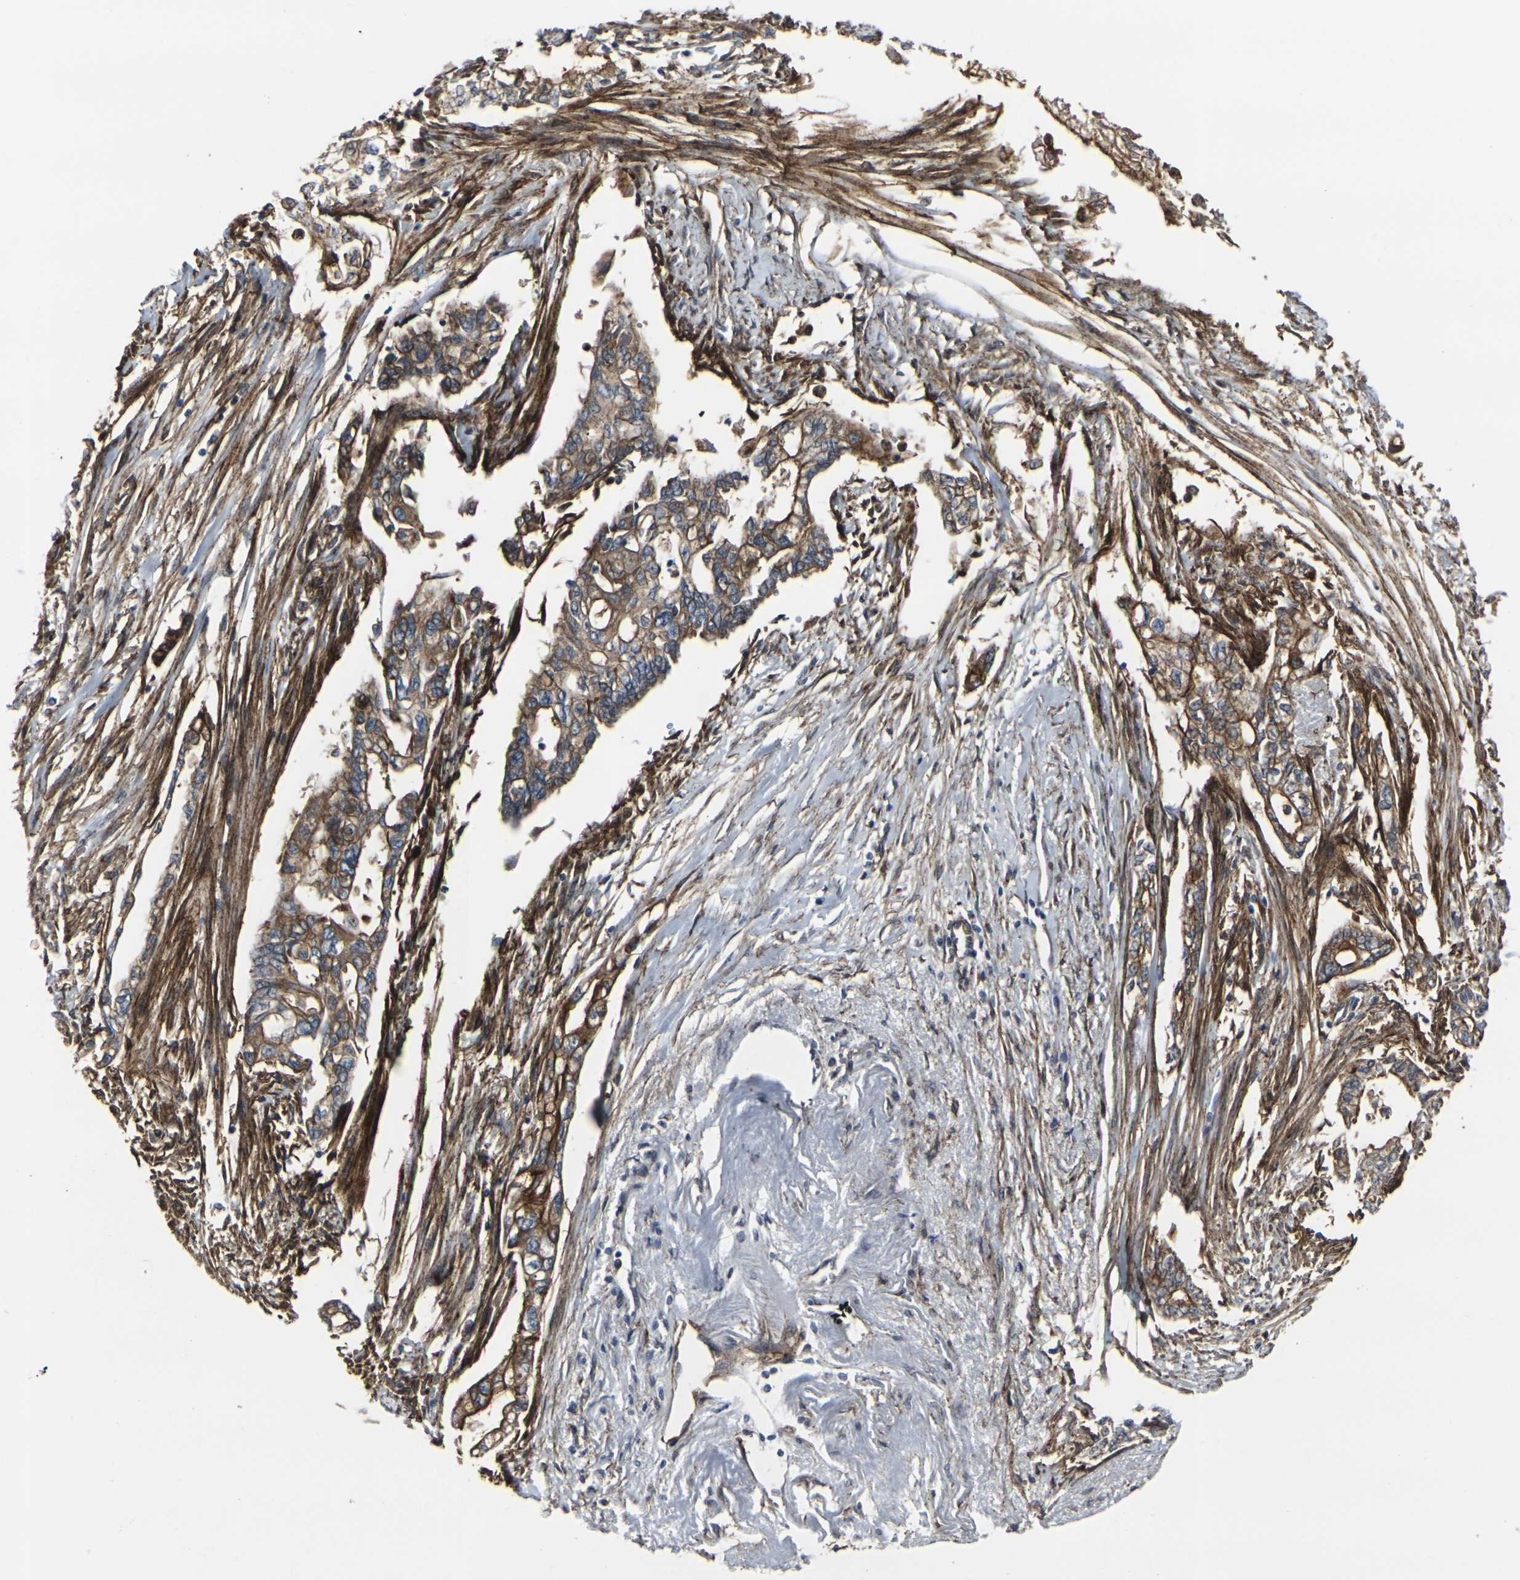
{"staining": {"intensity": "moderate", "quantity": ">75%", "location": "cytoplasmic/membranous"}, "tissue": "pancreatic cancer", "cell_type": "Tumor cells", "image_type": "cancer", "snomed": [{"axis": "morphology", "description": "Normal tissue, NOS"}, {"axis": "topography", "description": "Pancreas"}], "caption": "The immunohistochemical stain labels moderate cytoplasmic/membranous staining in tumor cells of pancreatic cancer tissue. The staining was performed using DAB (3,3'-diaminobenzidine), with brown indicating positive protein expression. Nuclei are stained blue with hematoxylin.", "gene": "MYOF", "patient": {"sex": "male", "age": 42}}